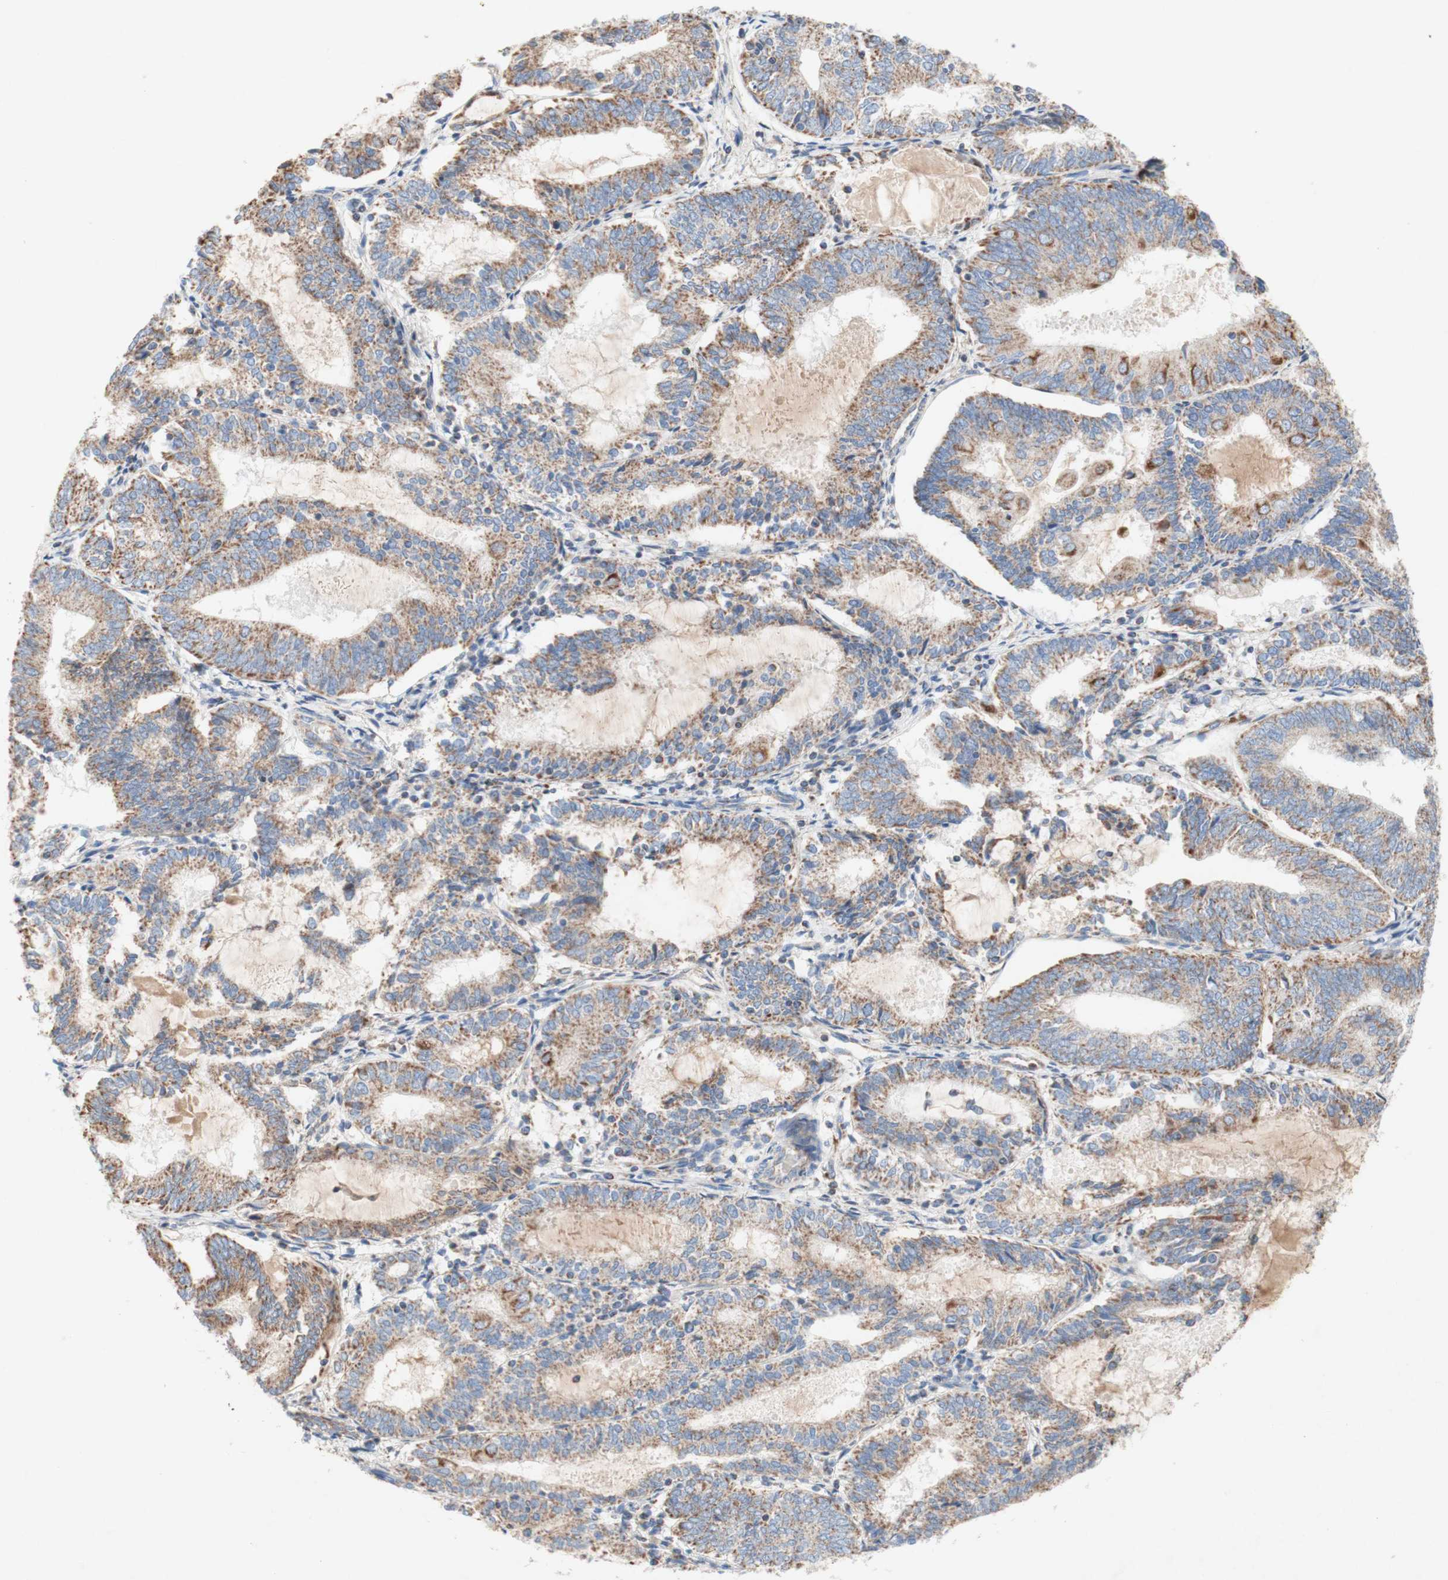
{"staining": {"intensity": "moderate", "quantity": ">75%", "location": "cytoplasmic/membranous"}, "tissue": "endometrial cancer", "cell_type": "Tumor cells", "image_type": "cancer", "snomed": [{"axis": "morphology", "description": "Adenocarcinoma, NOS"}, {"axis": "topography", "description": "Endometrium"}], "caption": "Immunohistochemistry (DAB (3,3'-diaminobenzidine)) staining of endometrial adenocarcinoma displays moderate cytoplasmic/membranous protein expression in about >75% of tumor cells.", "gene": "SDHB", "patient": {"sex": "female", "age": 81}}